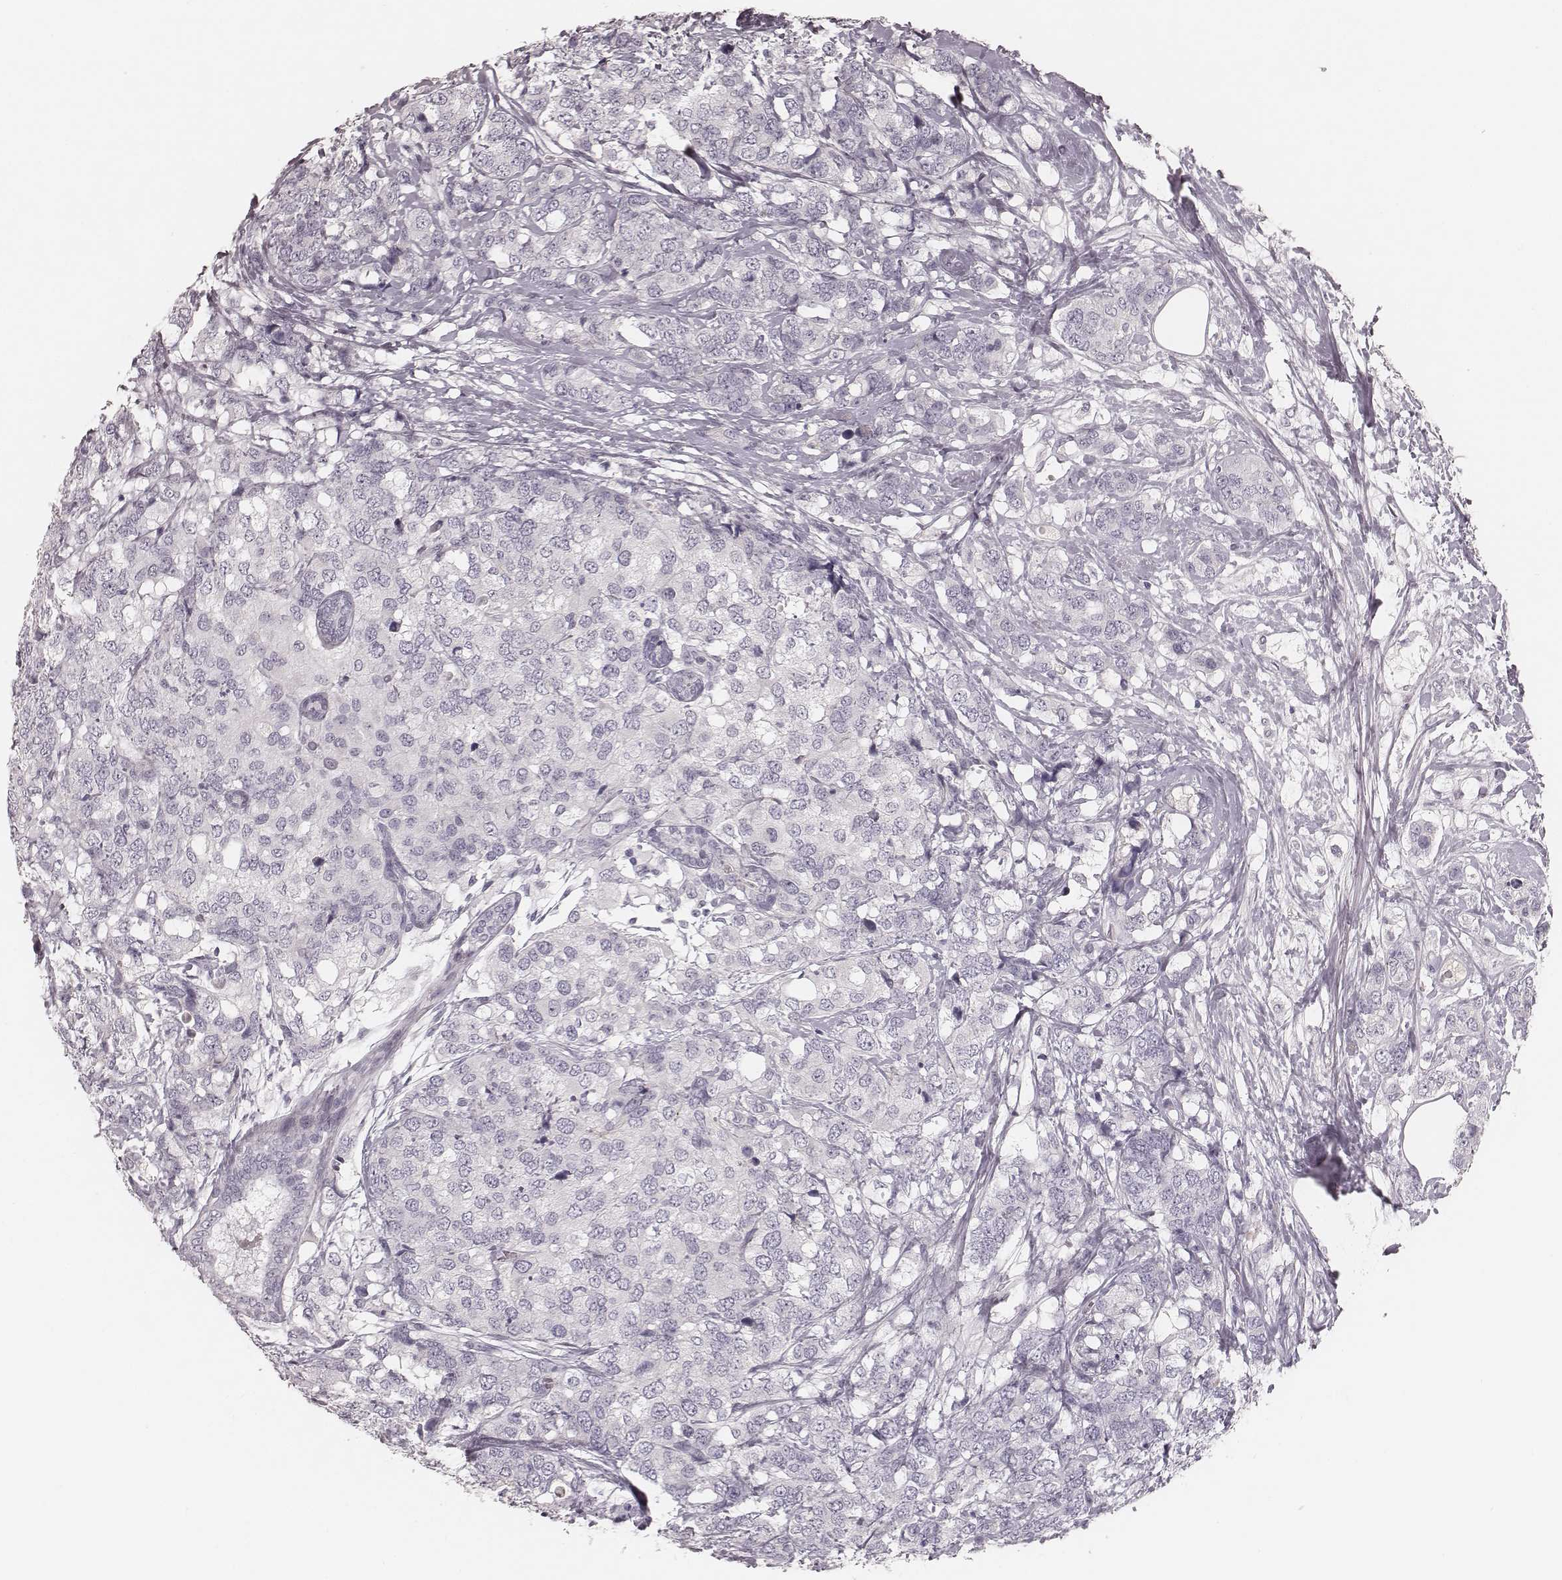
{"staining": {"intensity": "negative", "quantity": "none", "location": "none"}, "tissue": "breast cancer", "cell_type": "Tumor cells", "image_type": "cancer", "snomed": [{"axis": "morphology", "description": "Lobular carcinoma"}, {"axis": "topography", "description": "Breast"}], "caption": "This is an immunohistochemistry histopathology image of lobular carcinoma (breast). There is no positivity in tumor cells.", "gene": "SMIM24", "patient": {"sex": "female", "age": 59}}